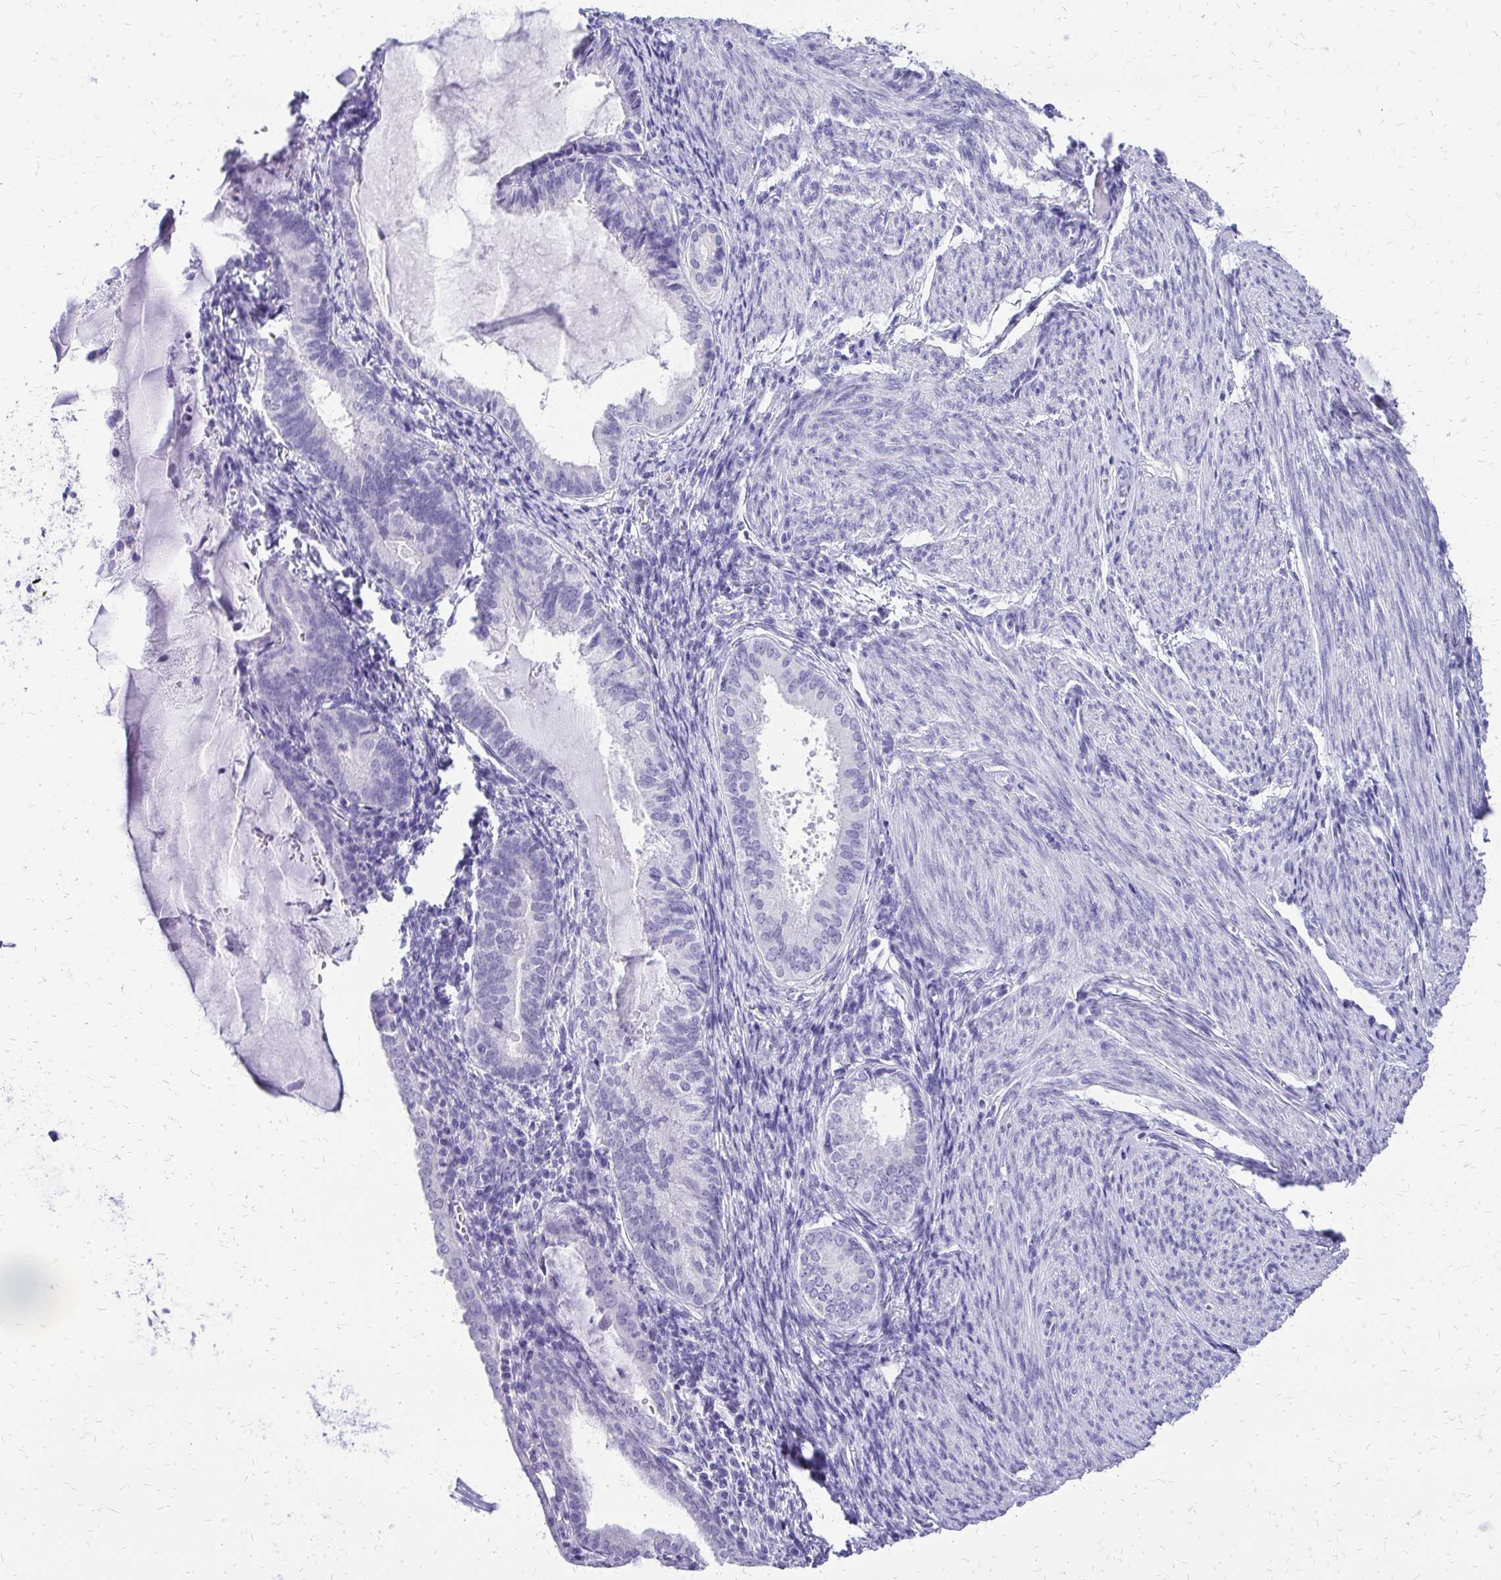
{"staining": {"intensity": "negative", "quantity": "none", "location": "none"}, "tissue": "endometrial cancer", "cell_type": "Tumor cells", "image_type": "cancer", "snomed": [{"axis": "morphology", "description": "Carcinoma, NOS"}, {"axis": "topography", "description": "Endometrium"}], "caption": "Tumor cells are negative for brown protein staining in carcinoma (endometrial). (Brightfield microscopy of DAB (3,3'-diaminobenzidine) immunohistochemistry (IHC) at high magnification).", "gene": "SLC32A1", "patient": {"sex": "female", "age": 62}}